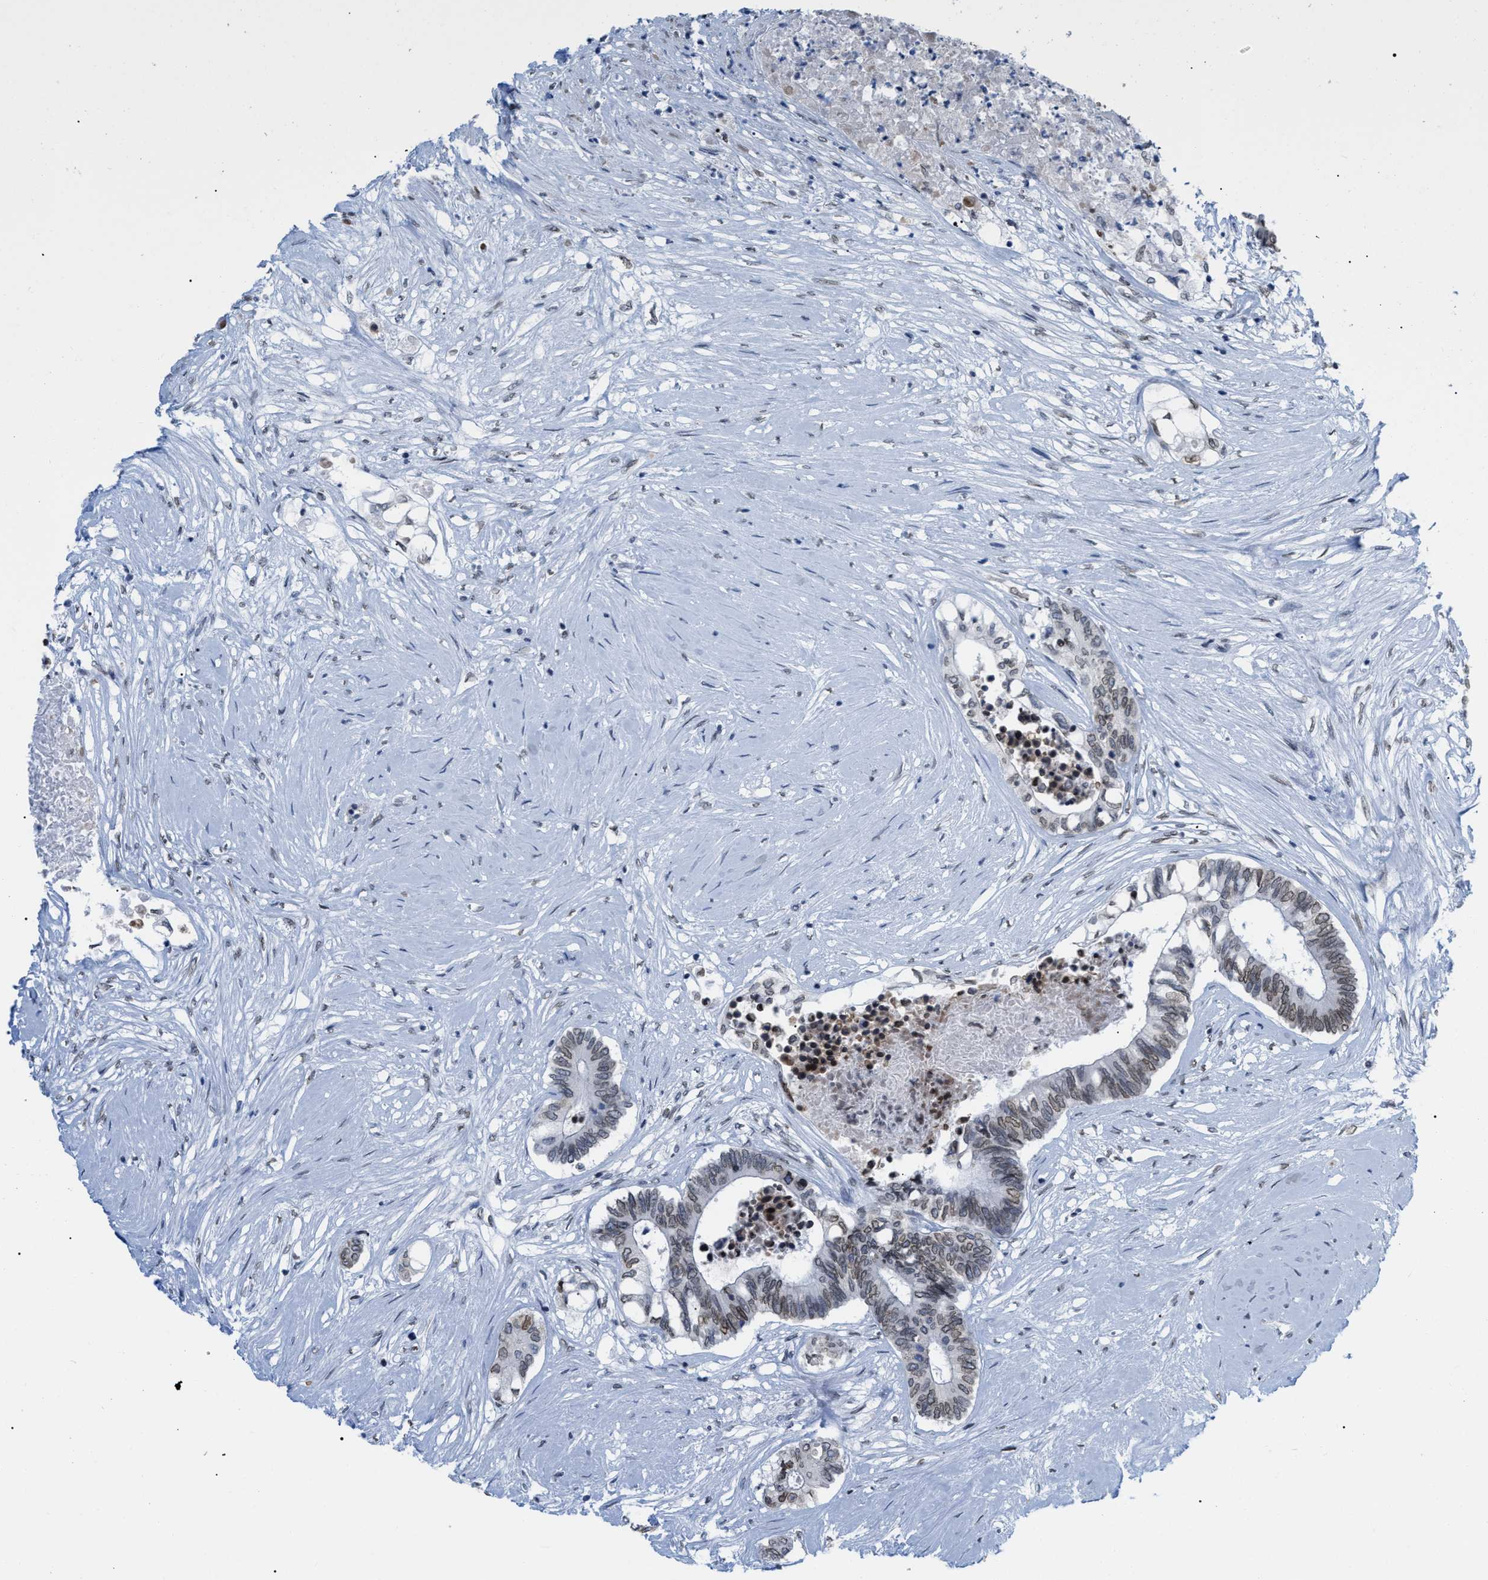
{"staining": {"intensity": "moderate", "quantity": "25%-75%", "location": "cytoplasmic/membranous,nuclear"}, "tissue": "colorectal cancer", "cell_type": "Tumor cells", "image_type": "cancer", "snomed": [{"axis": "morphology", "description": "Adenocarcinoma, NOS"}, {"axis": "topography", "description": "Rectum"}], "caption": "Immunohistochemical staining of human adenocarcinoma (colorectal) exhibits medium levels of moderate cytoplasmic/membranous and nuclear protein staining in about 25%-75% of tumor cells. (brown staining indicates protein expression, while blue staining denotes nuclei).", "gene": "TPR", "patient": {"sex": "male", "age": 63}}